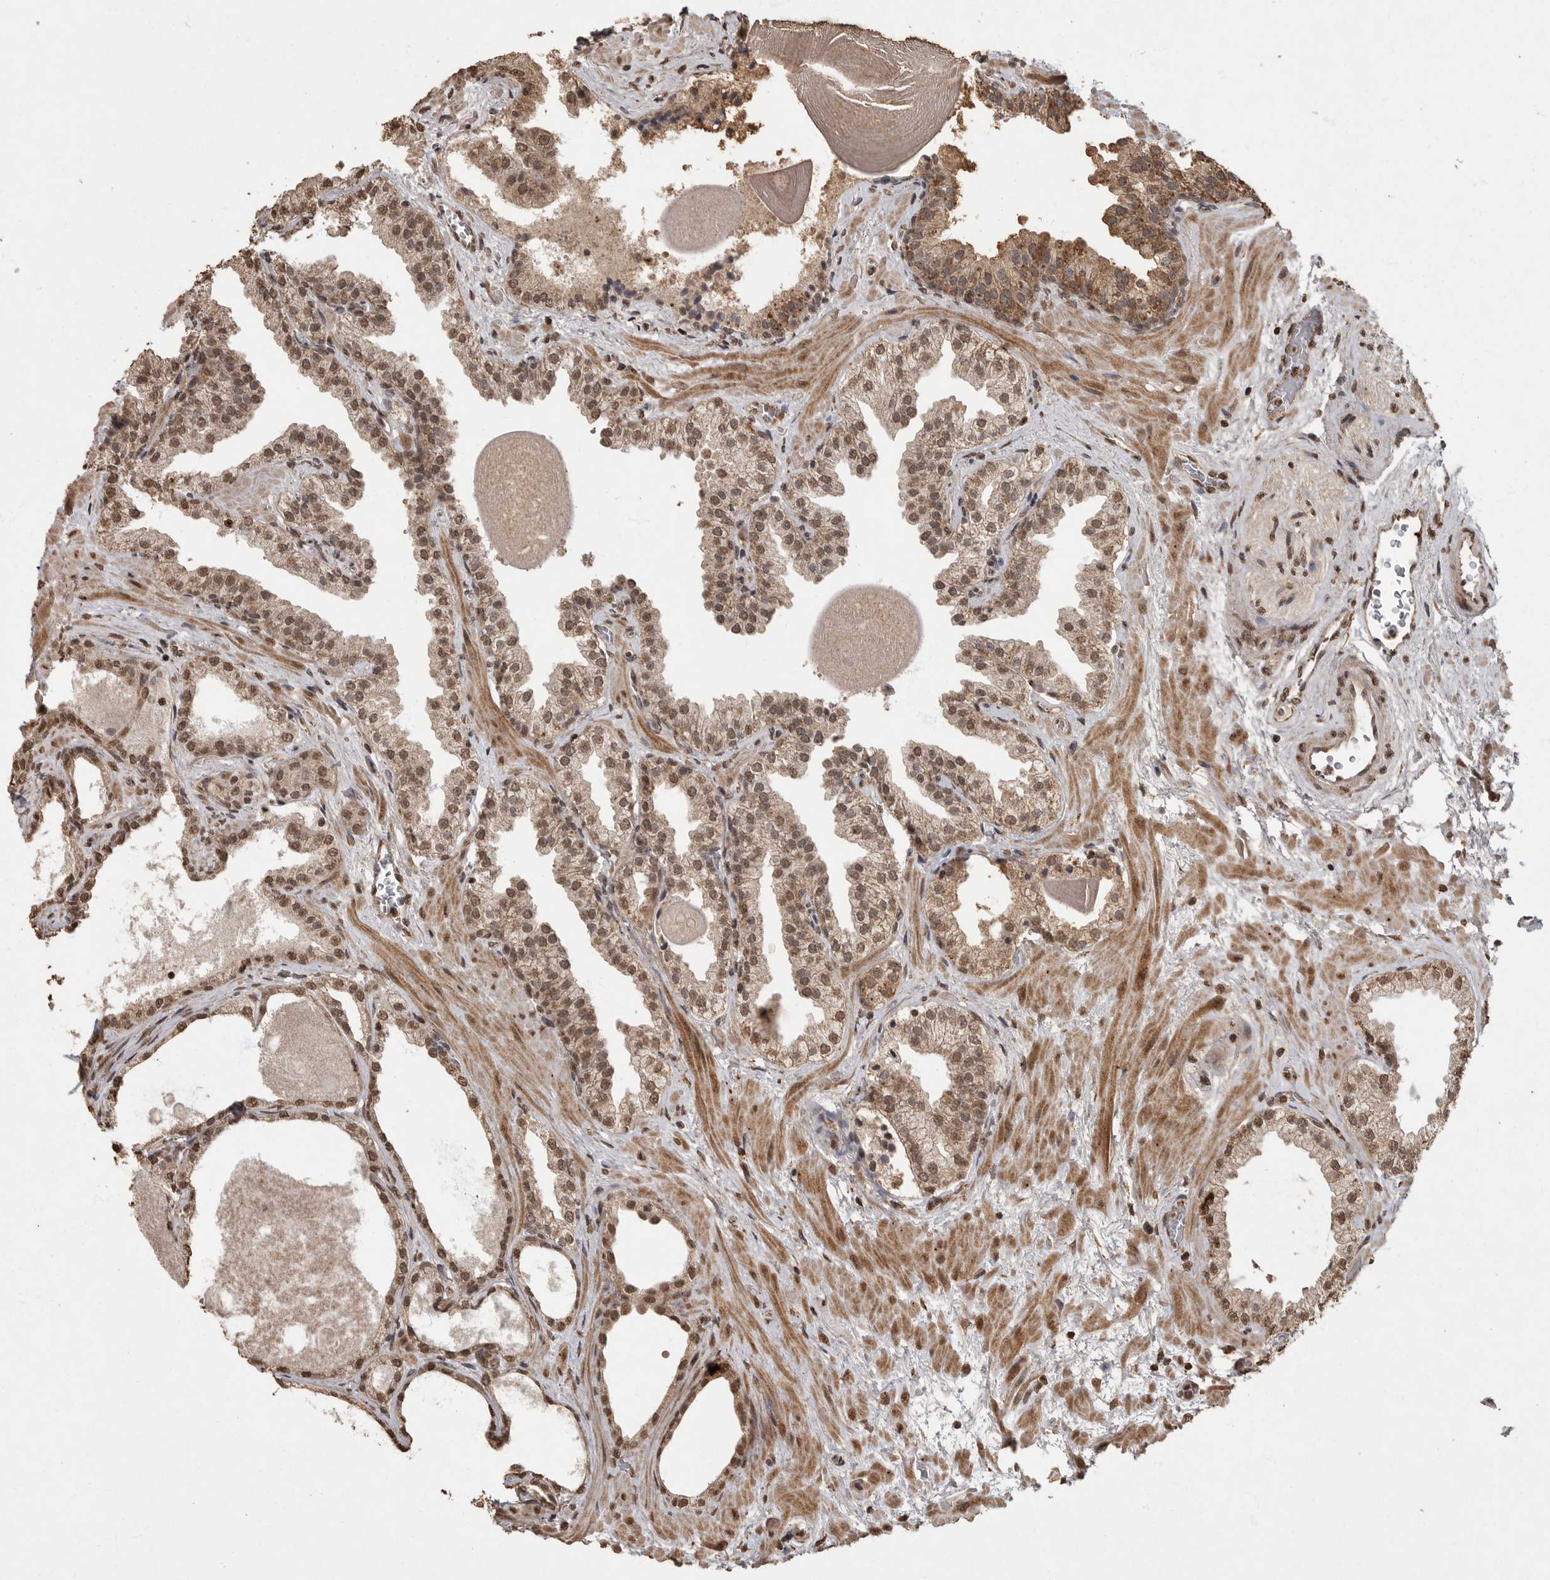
{"staining": {"intensity": "moderate", "quantity": ">75%", "location": "cytoplasmic/membranous,nuclear"}, "tissue": "prostate", "cell_type": "Glandular cells", "image_type": "normal", "snomed": [{"axis": "morphology", "description": "Normal tissue, NOS"}, {"axis": "topography", "description": "Prostate"}], "caption": "Immunohistochemical staining of unremarkable prostate reveals medium levels of moderate cytoplasmic/membranous,nuclear expression in about >75% of glandular cells.", "gene": "MAFG", "patient": {"sex": "male", "age": 48}}